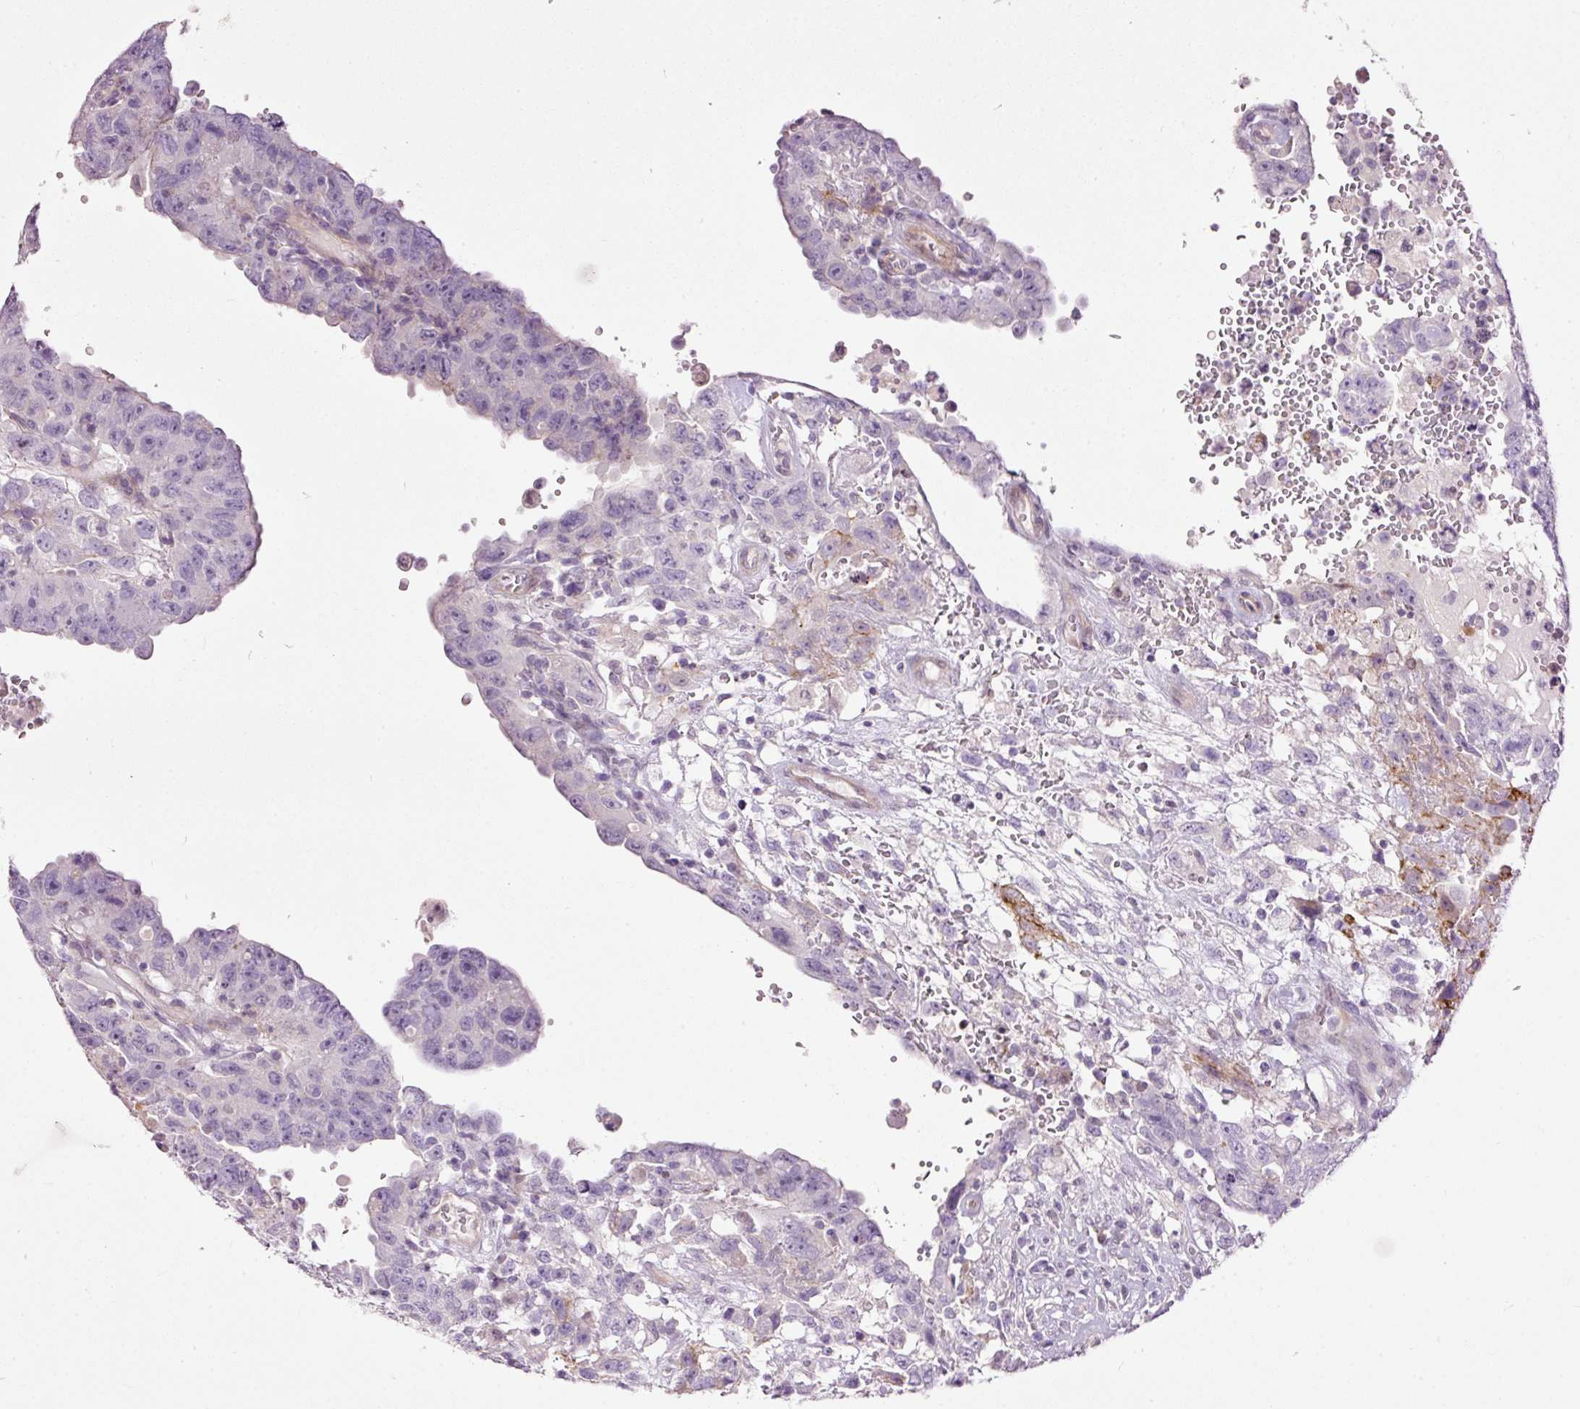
{"staining": {"intensity": "negative", "quantity": "none", "location": "none"}, "tissue": "testis cancer", "cell_type": "Tumor cells", "image_type": "cancer", "snomed": [{"axis": "morphology", "description": "Carcinoma, Embryonal, NOS"}, {"axis": "topography", "description": "Testis"}], "caption": "A photomicrograph of testis cancer (embryonal carcinoma) stained for a protein exhibits no brown staining in tumor cells.", "gene": "FCRL4", "patient": {"sex": "male", "age": 26}}